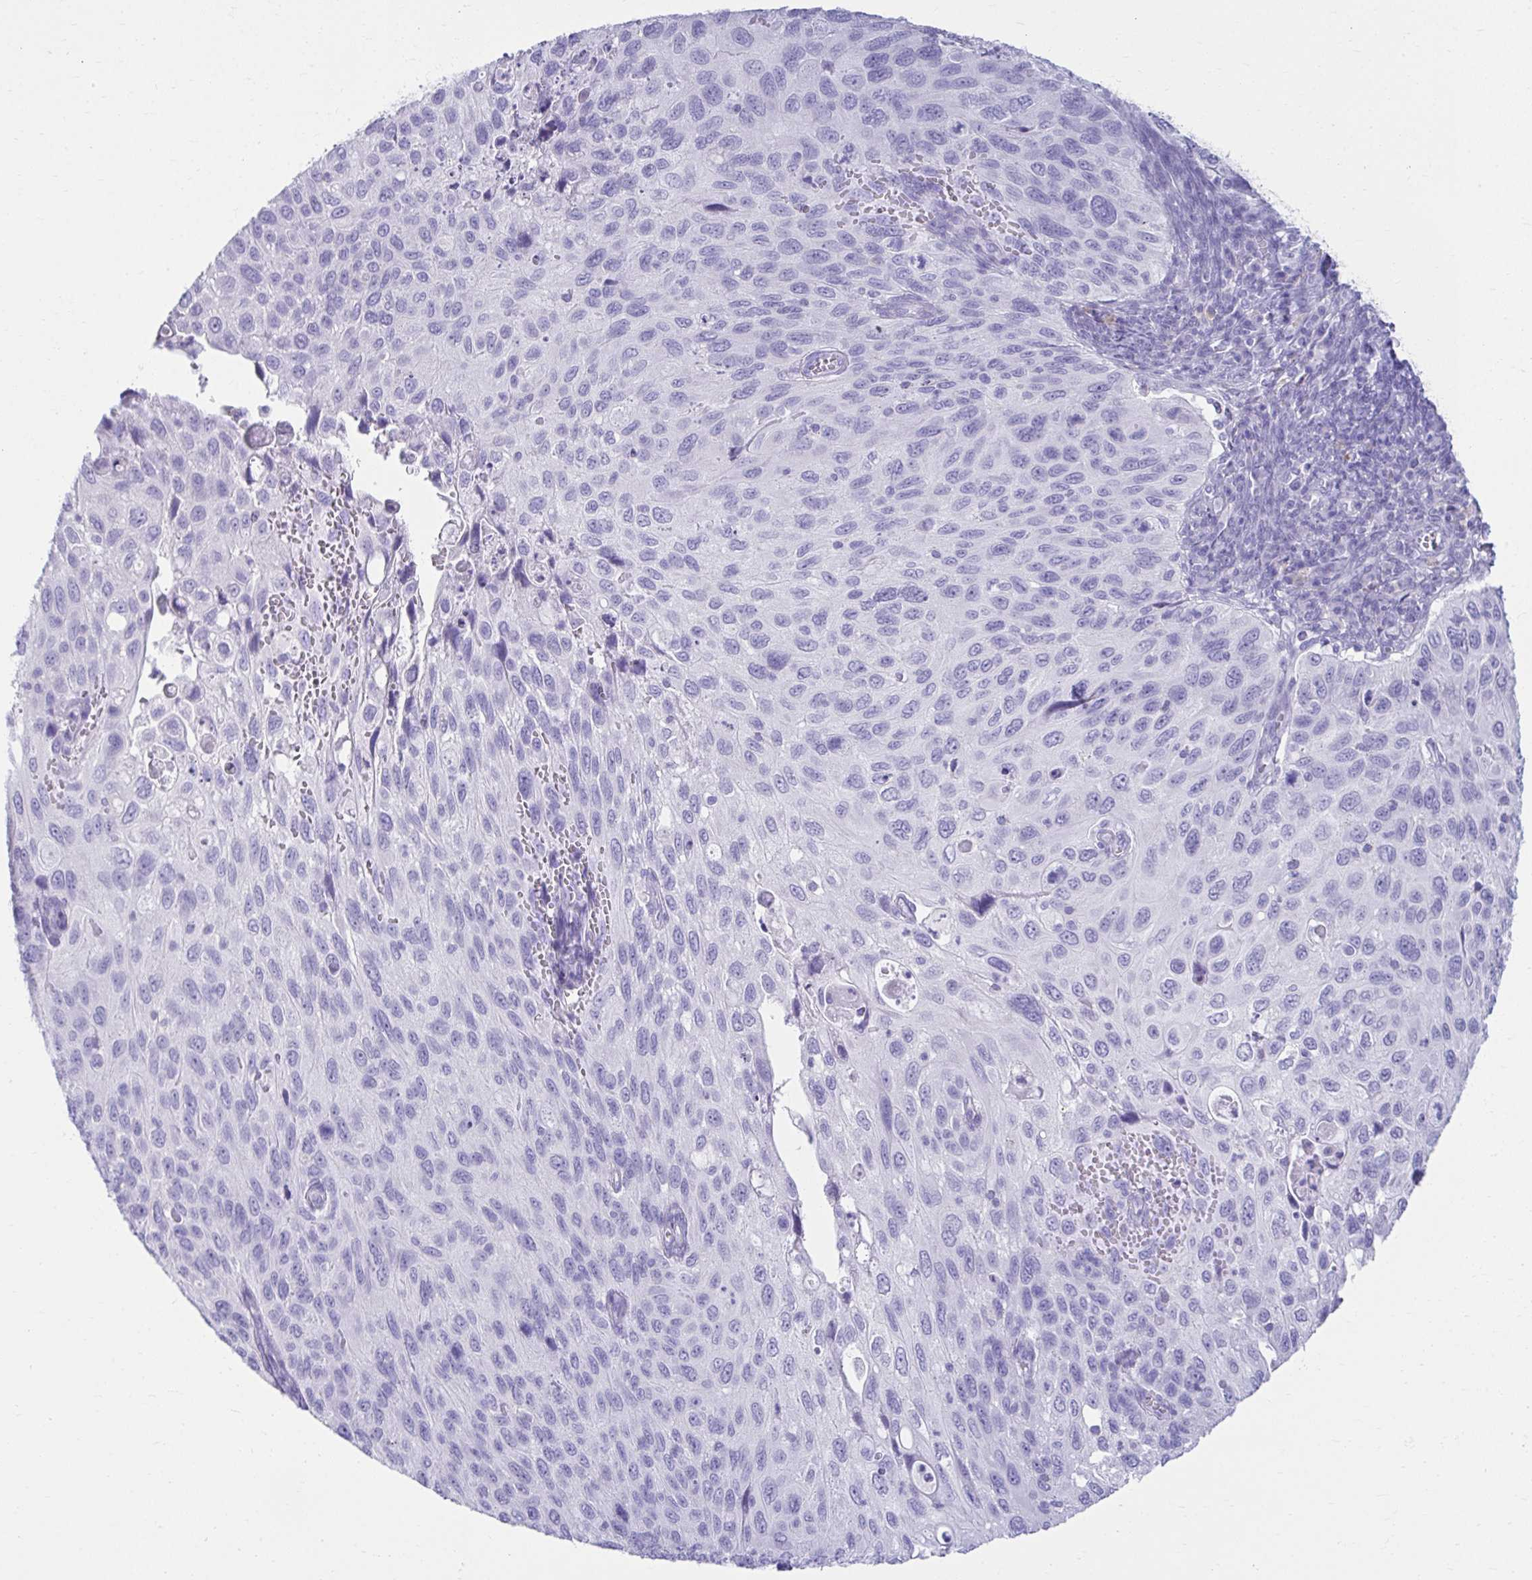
{"staining": {"intensity": "negative", "quantity": "none", "location": "none"}, "tissue": "cervical cancer", "cell_type": "Tumor cells", "image_type": "cancer", "snomed": [{"axis": "morphology", "description": "Squamous cell carcinoma, NOS"}, {"axis": "topography", "description": "Cervix"}], "caption": "High power microscopy image of an immunohistochemistry image of squamous cell carcinoma (cervical), revealing no significant positivity in tumor cells.", "gene": "ATP4B", "patient": {"sex": "female", "age": 70}}